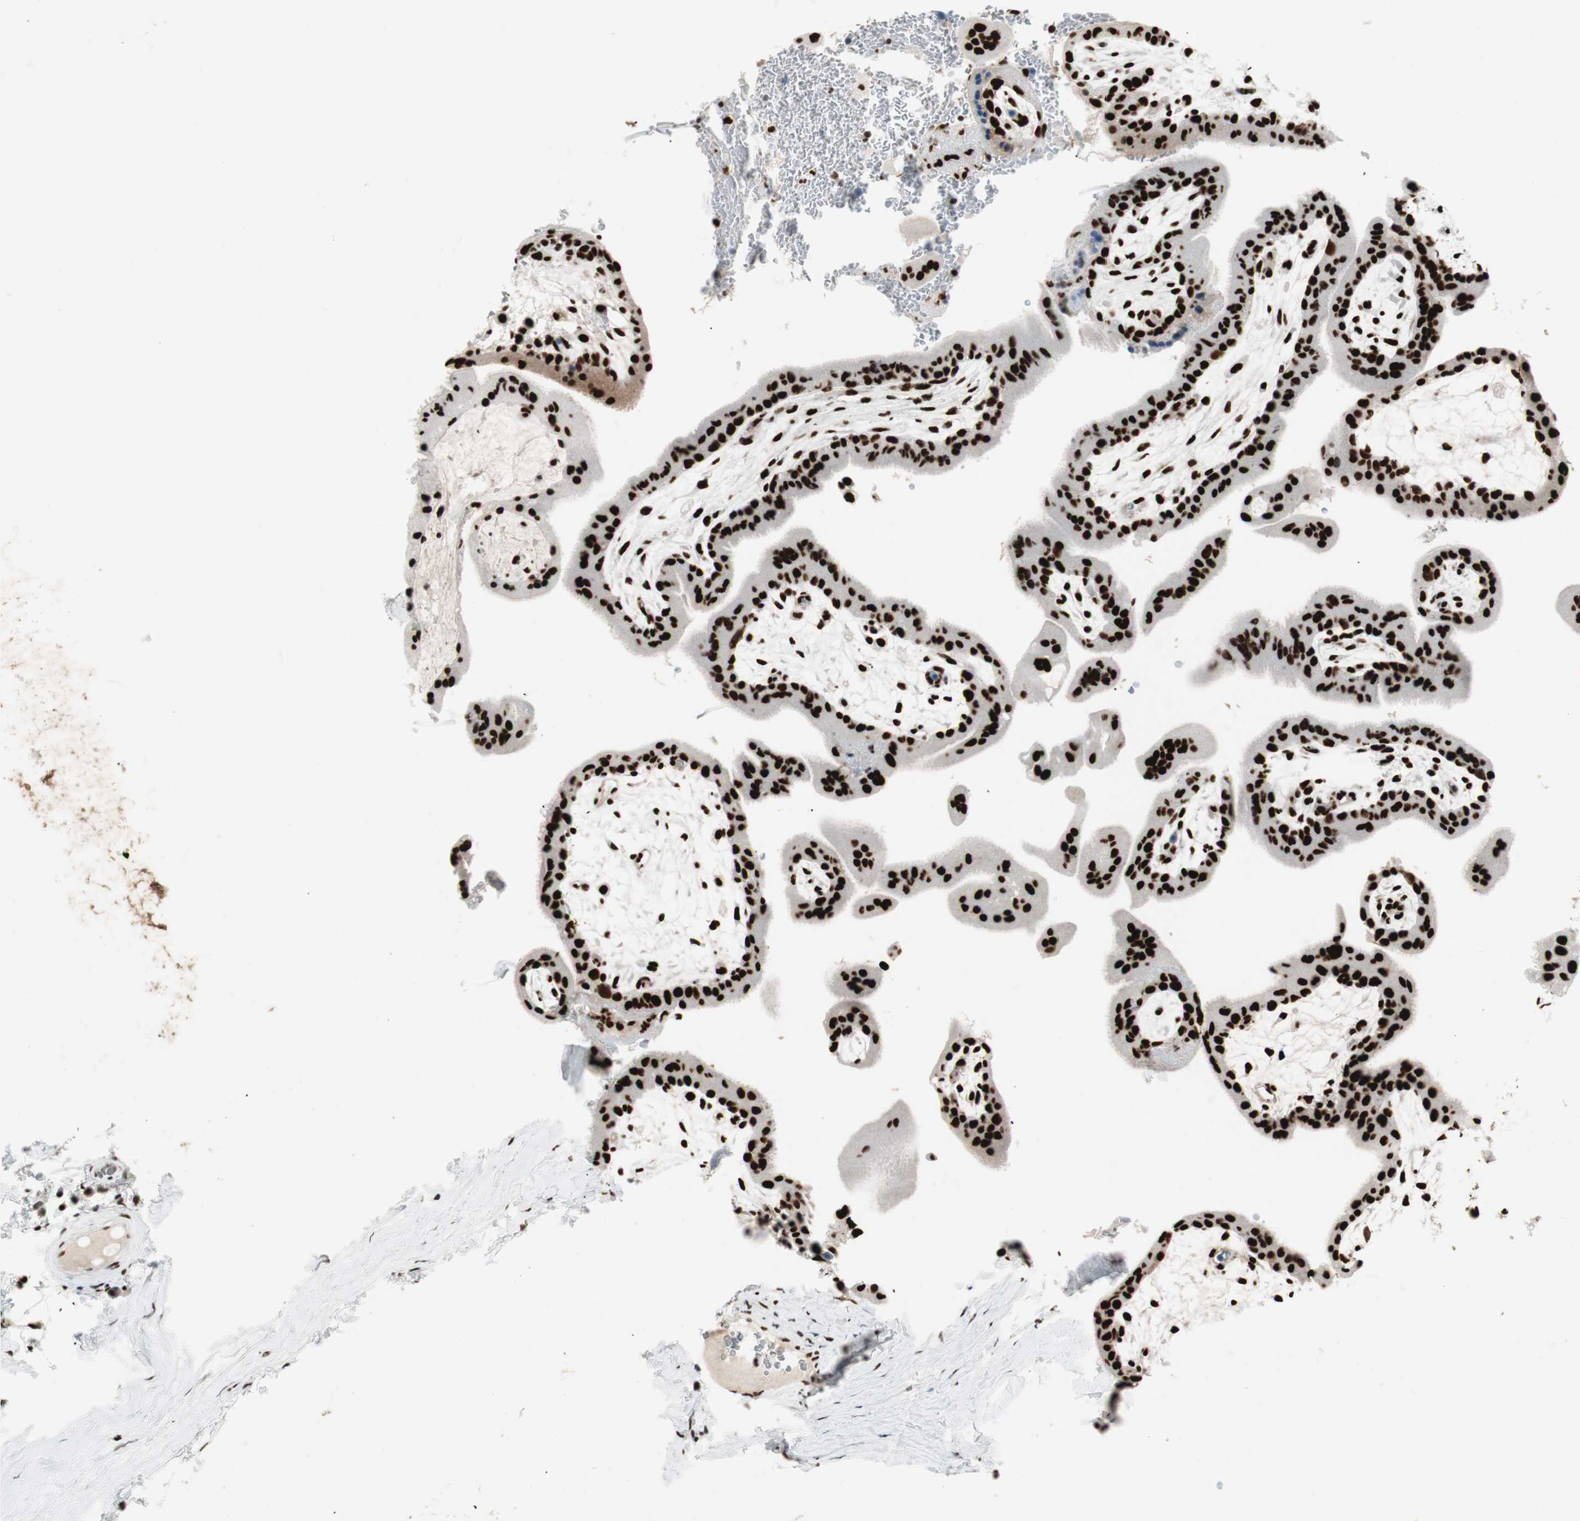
{"staining": {"intensity": "strong", "quantity": ">75%", "location": "nuclear"}, "tissue": "placenta", "cell_type": "Decidual cells", "image_type": "normal", "snomed": [{"axis": "morphology", "description": "Normal tissue, NOS"}, {"axis": "topography", "description": "Placenta"}], "caption": "A photomicrograph of placenta stained for a protein shows strong nuclear brown staining in decidual cells. The protein of interest is shown in brown color, while the nuclei are stained blue.", "gene": "PSME3", "patient": {"sex": "female", "age": 35}}